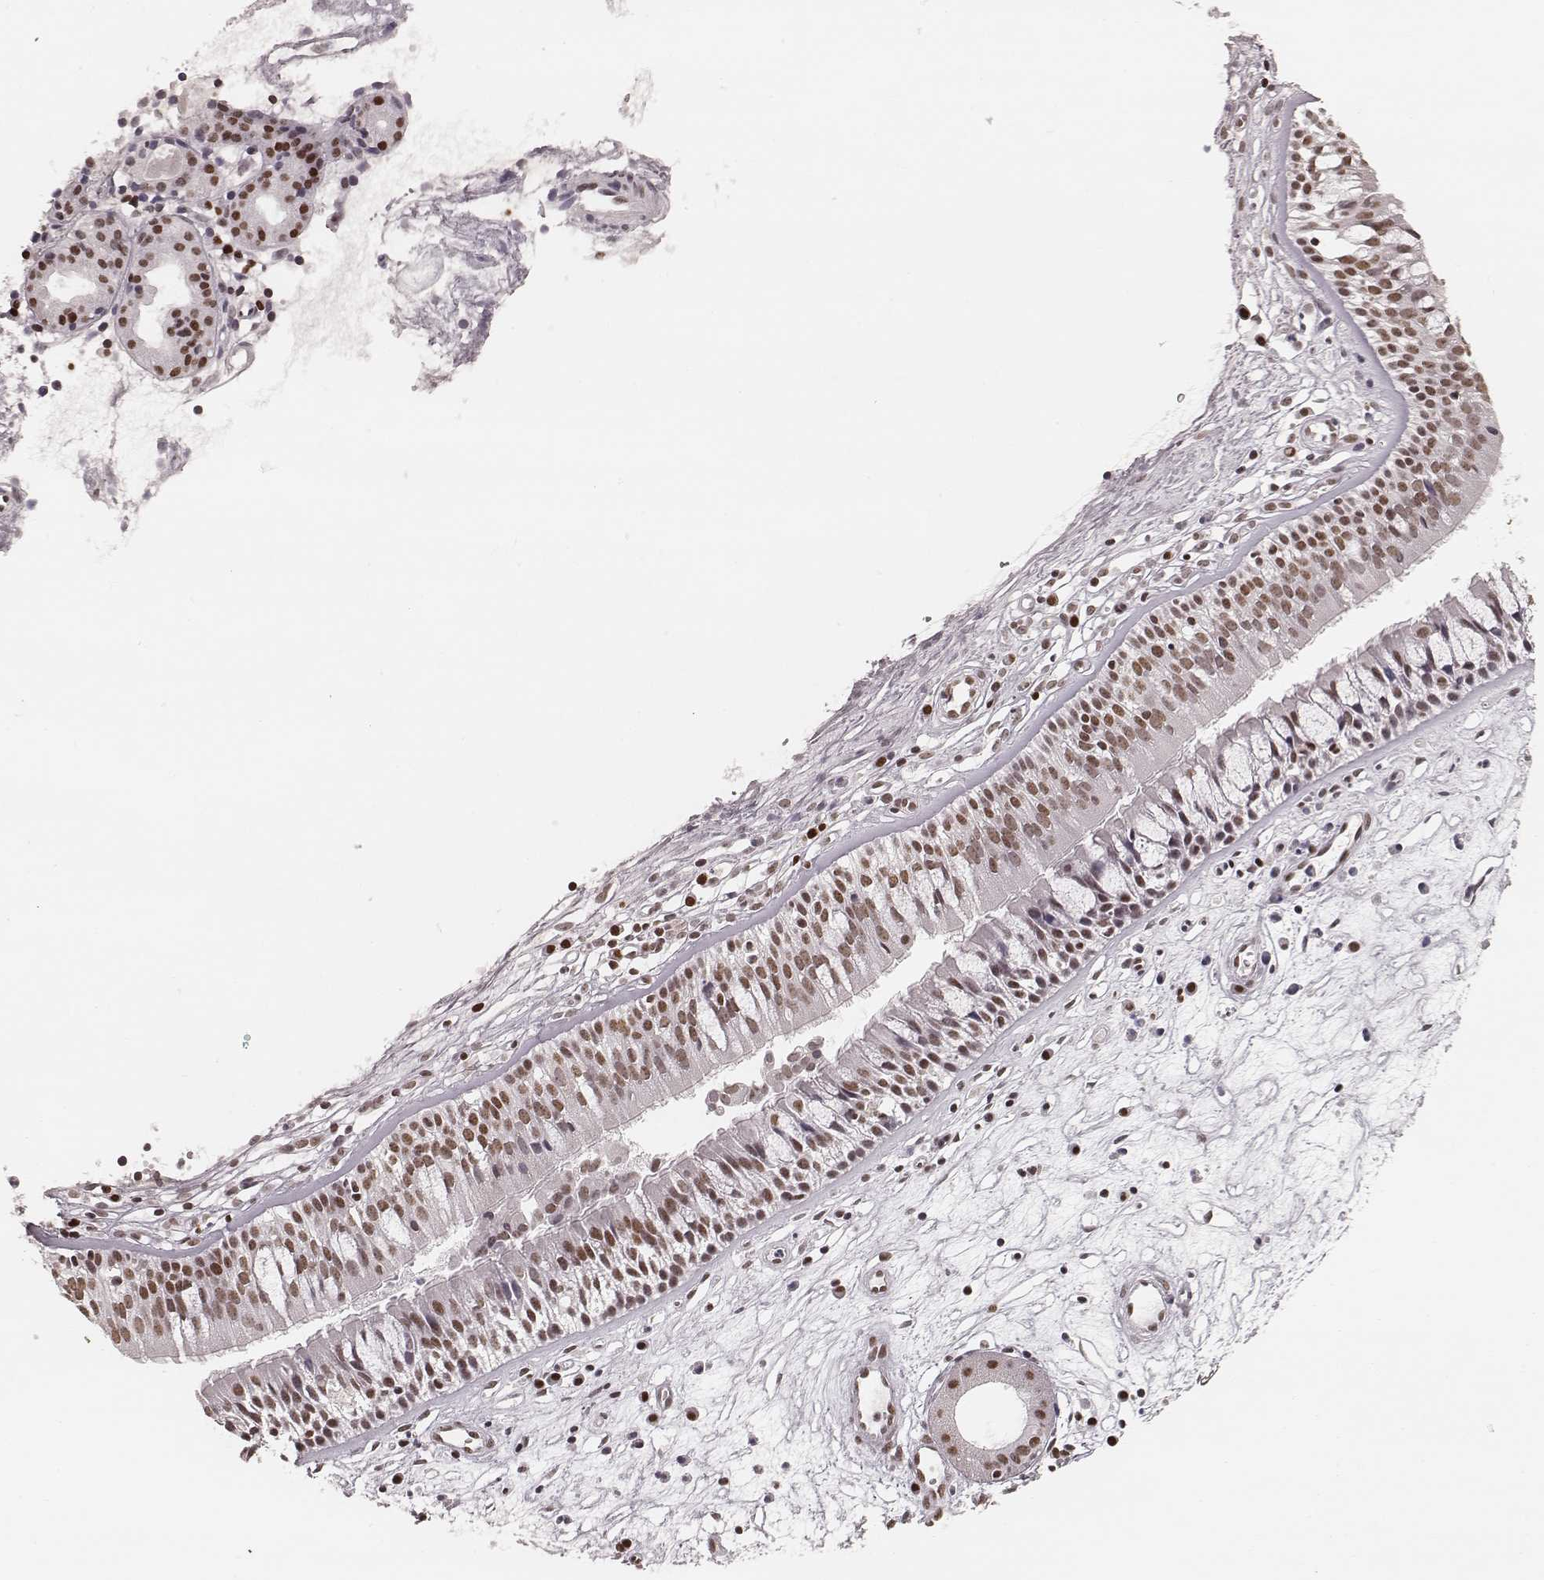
{"staining": {"intensity": "moderate", "quantity": ">75%", "location": "nuclear"}, "tissue": "nasopharynx", "cell_type": "Respiratory epithelial cells", "image_type": "normal", "snomed": [{"axis": "morphology", "description": "Normal tissue, NOS"}, {"axis": "topography", "description": "Nasopharynx"}], "caption": "IHC staining of benign nasopharynx, which displays medium levels of moderate nuclear expression in about >75% of respiratory epithelial cells indicating moderate nuclear protein positivity. The staining was performed using DAB (brown) for protein detection and nuclei were counterstained in hematoxylin (blue).", "gene": "PARP1", "patient": {"sex": "female", "age": 68}}